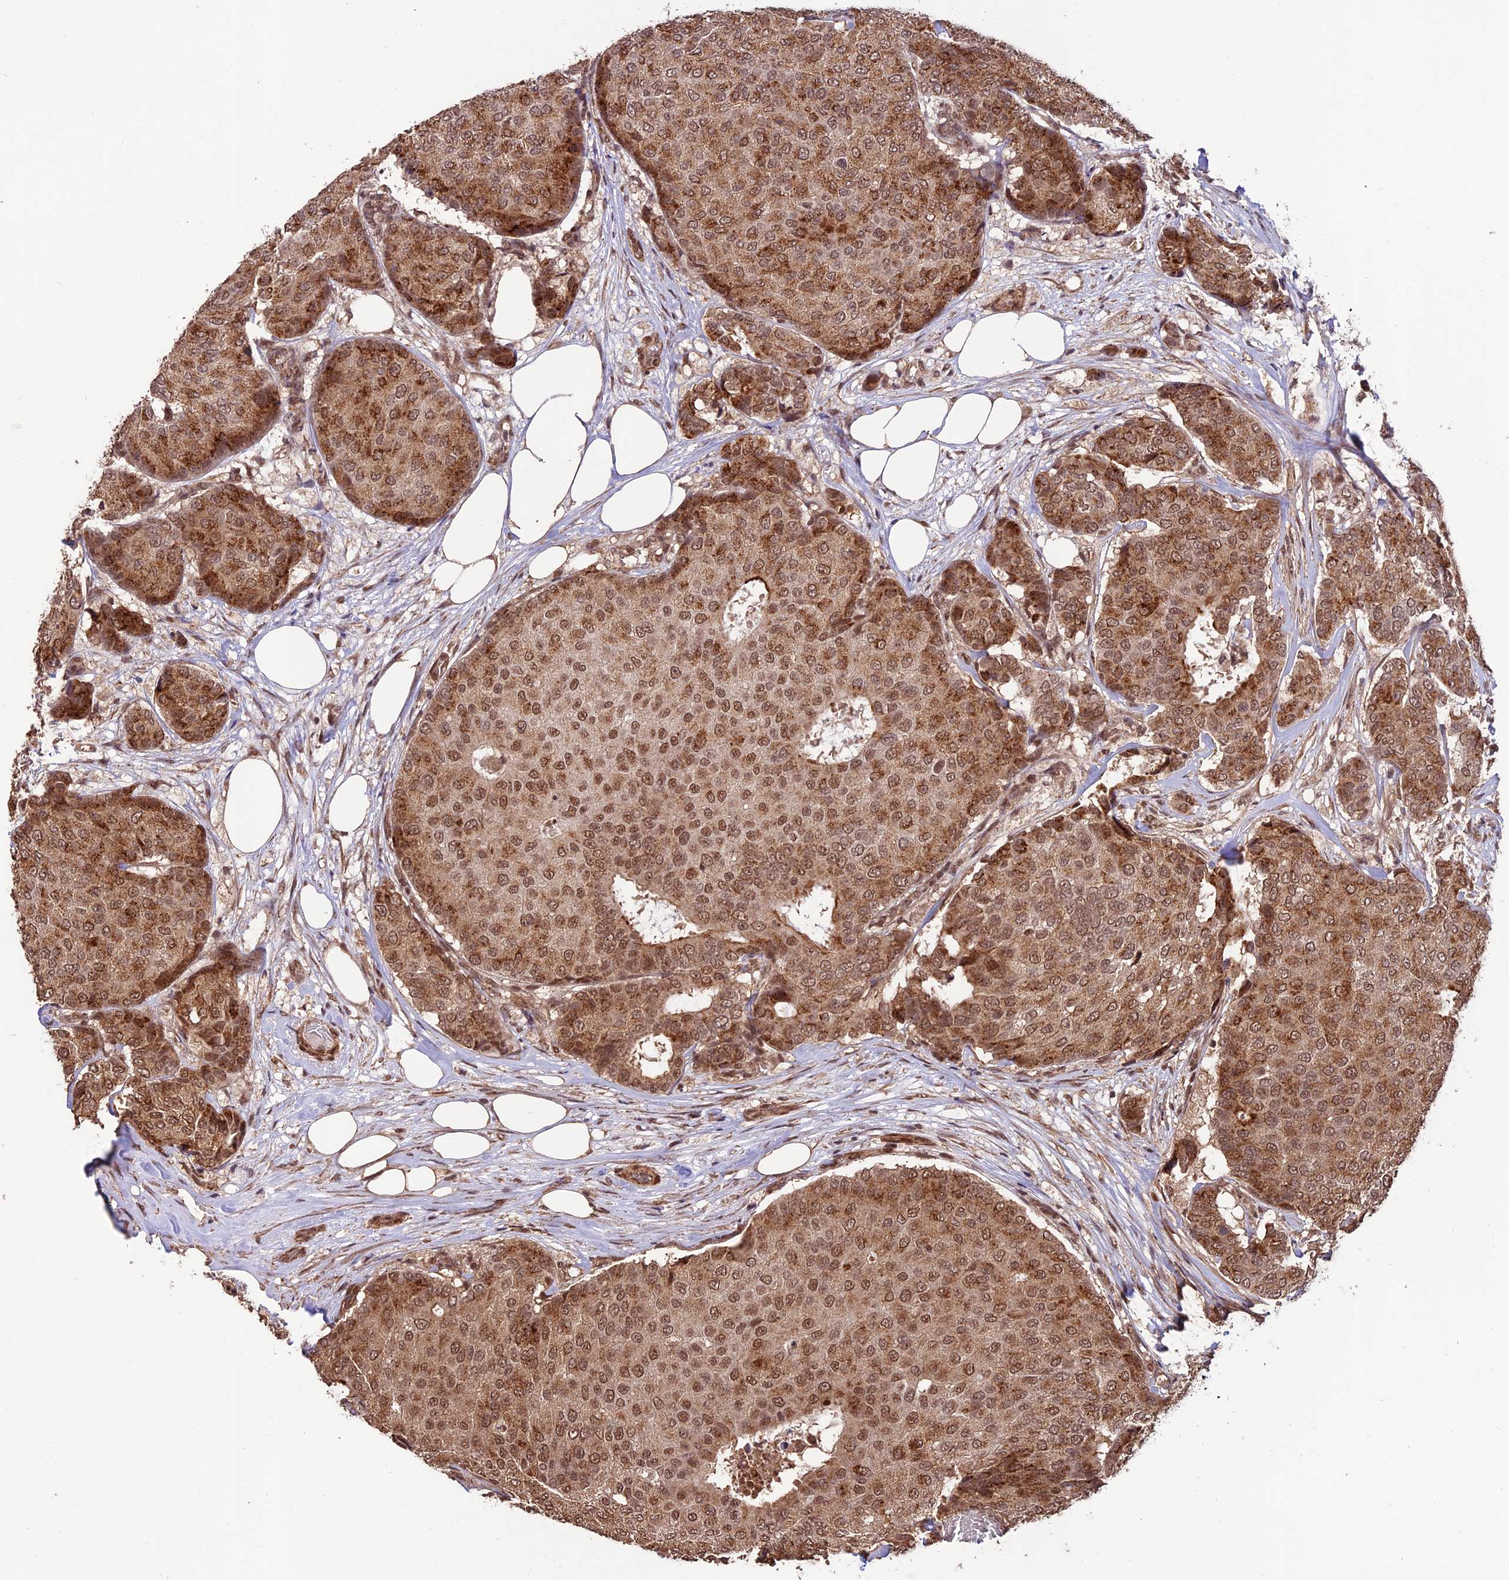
{"staining": {"intensity": "moderate", "quantity": ">75%", "location": "cytoplasmic/membranous,nuclear"}, "tissue": "breast cancer", "cell_type": "Tumor cells", "image_type": "cancer", "snomed": [{"axis": "morphology", "description": "Duct carcinoma"}, {"axis": "topography", "description": "Breast"}], "caption": "Human breast cancer (invasive ductal carcinoma) stained with a brown dye reveals moderate cytoplasmic/membranous and nuclear positive positivity in about >75% of tumor cells.", "gene": "CABIN1", "patient": {"sex": "female", "age": 75}}